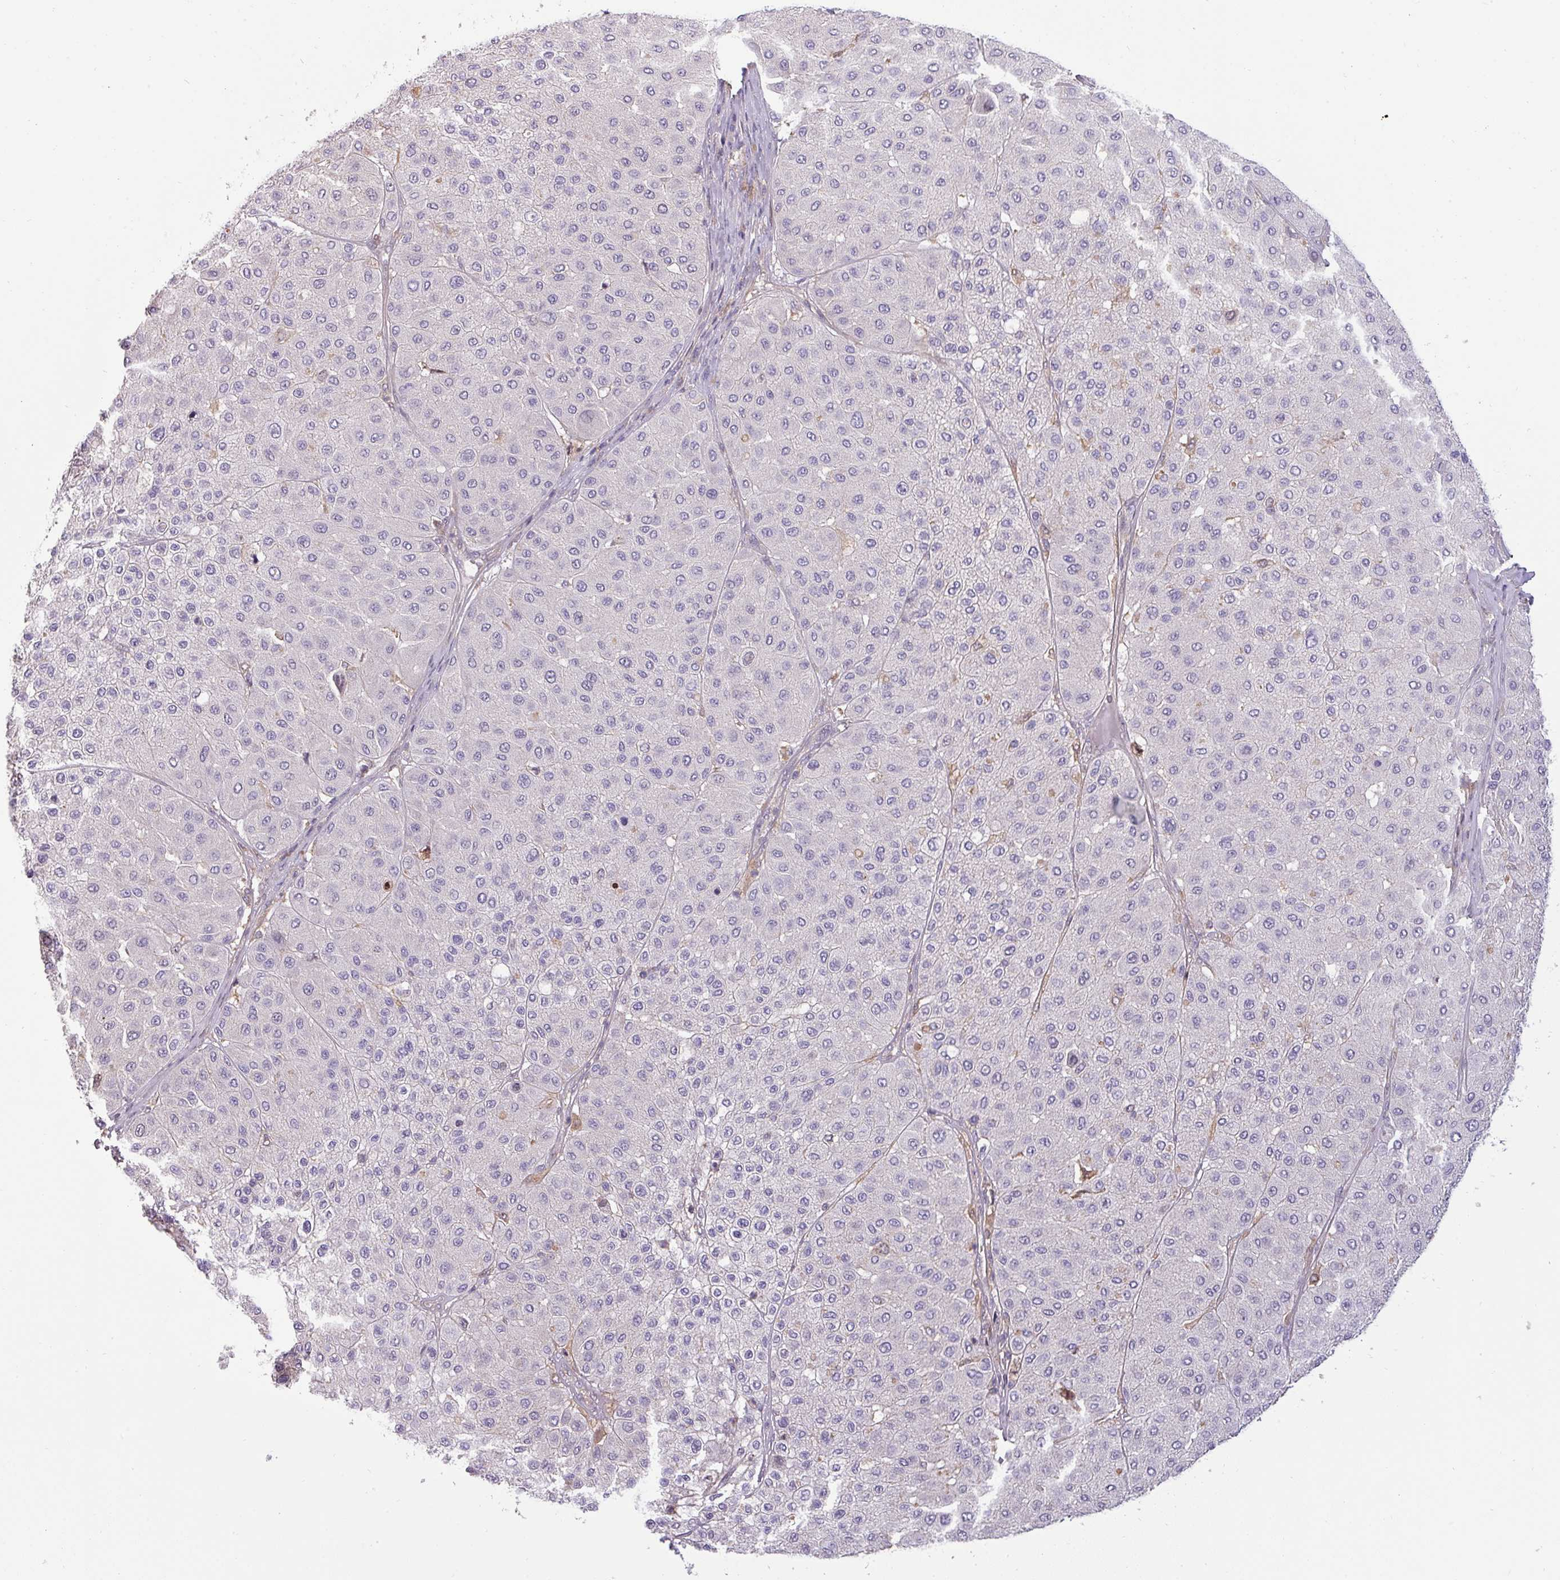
{"staining": {"intensity": "negative", "quantity": "none", "location": "none"}, "tissue": "melanoma", "cell_type": "Tumor cells", "image_type": "cancer", "snomed": [{"axis": "morphology", "description": "Malignant melanoma, Metastatic site"}, {"axis": "topography", "description": "Smooth muscle"}], "caption": "An immunohistochemistry photomicrograph of malignant melanoma (metastatic site) is shown. There is no staining in tumor cells of malignant melanoma (metastatic site).", "gene": "ZNF835", "patient": {"sex": "male", "age": 41}}